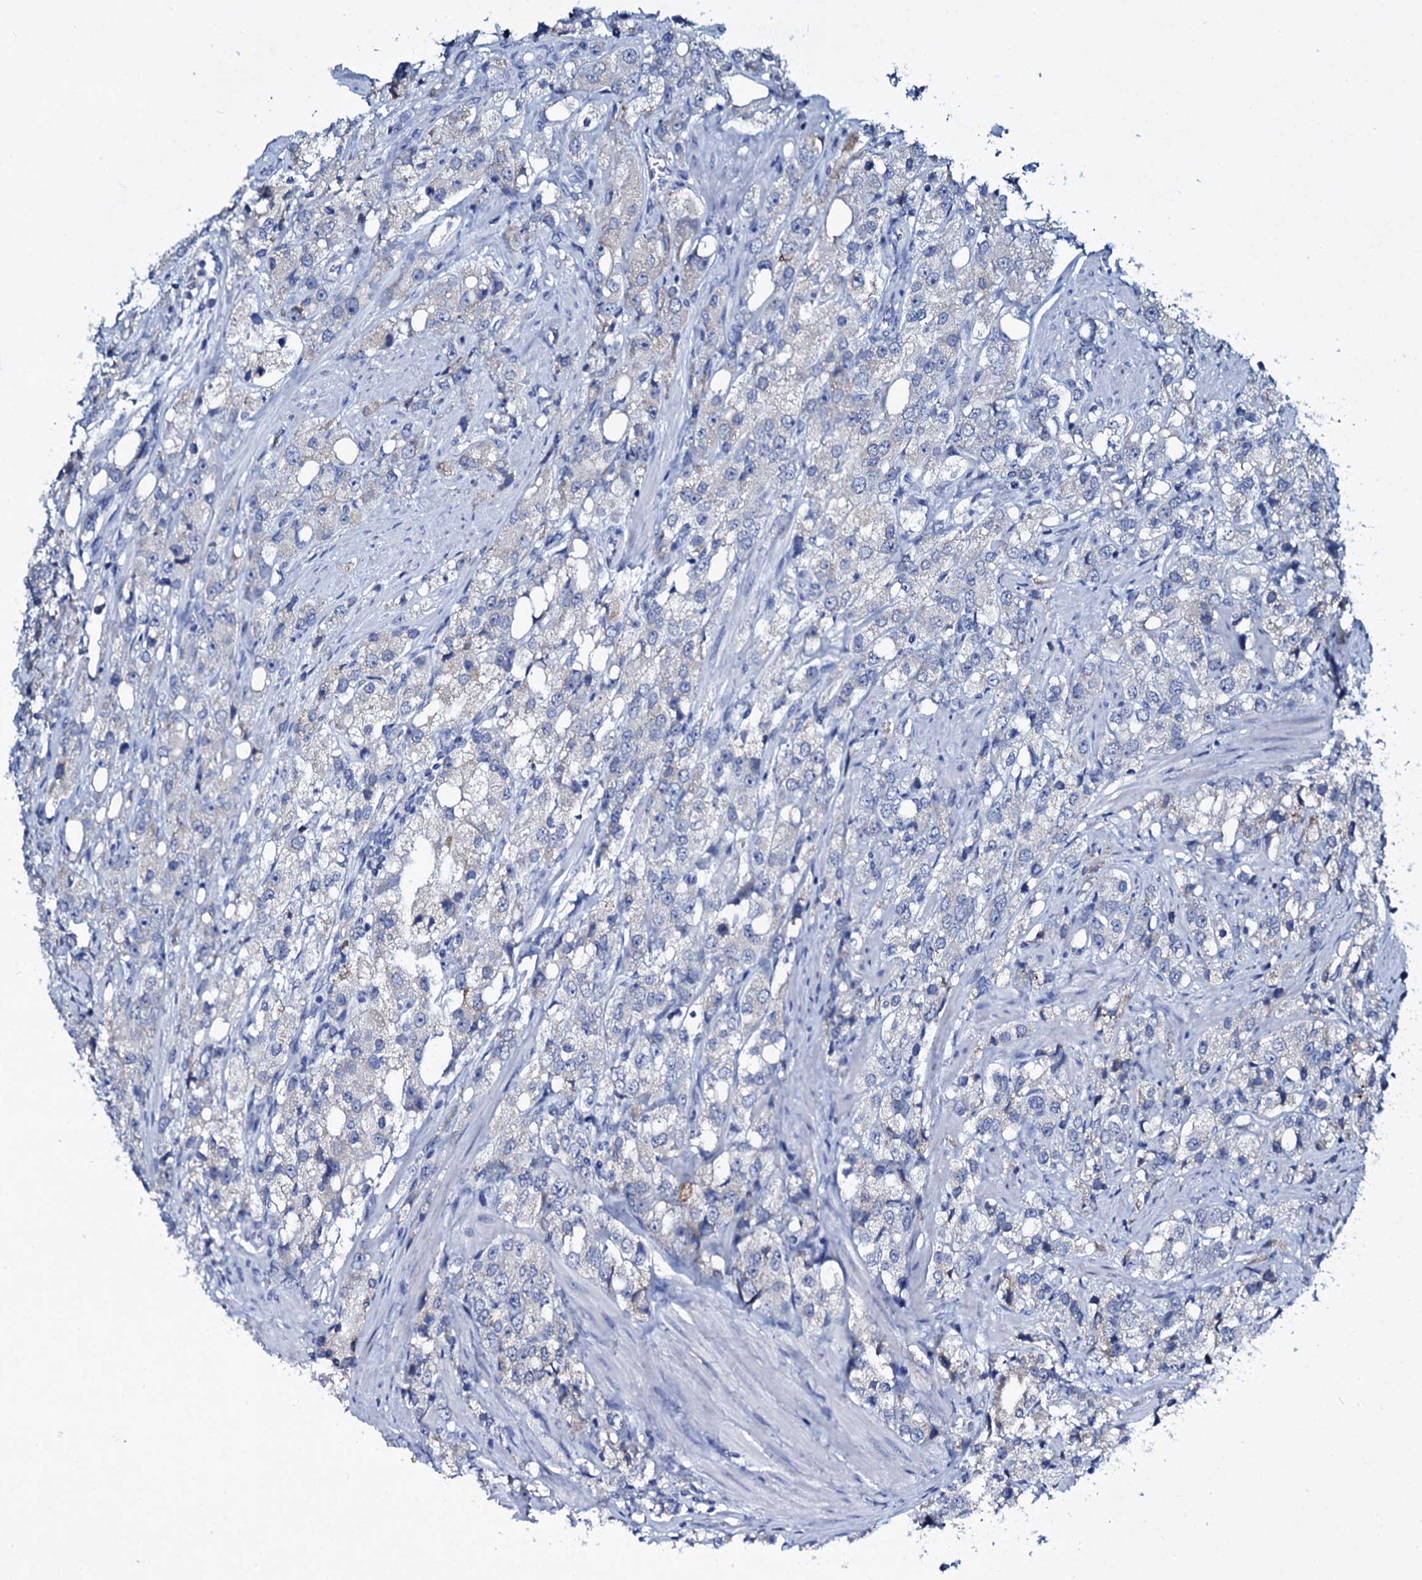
{"staining": {"intensity": "negative", "quantity": "none", "location": "none"}, "tissue": "prostate cancer", "cell_type": "Tumor cells", "image_type": "cancer", "snomed": [{"axis": "morphology", "description": "Adenocarcinoma, NOS"}, {"axis": "topography", "description": "Prostate"}], "caption": "This is an immunohistochemistry (IHC) micrograph of human prostate adenocarcinoma. There is no expression in tumor cells.", "gene": "TPGS2", "patient": {"sex": "male", "age": 79}}